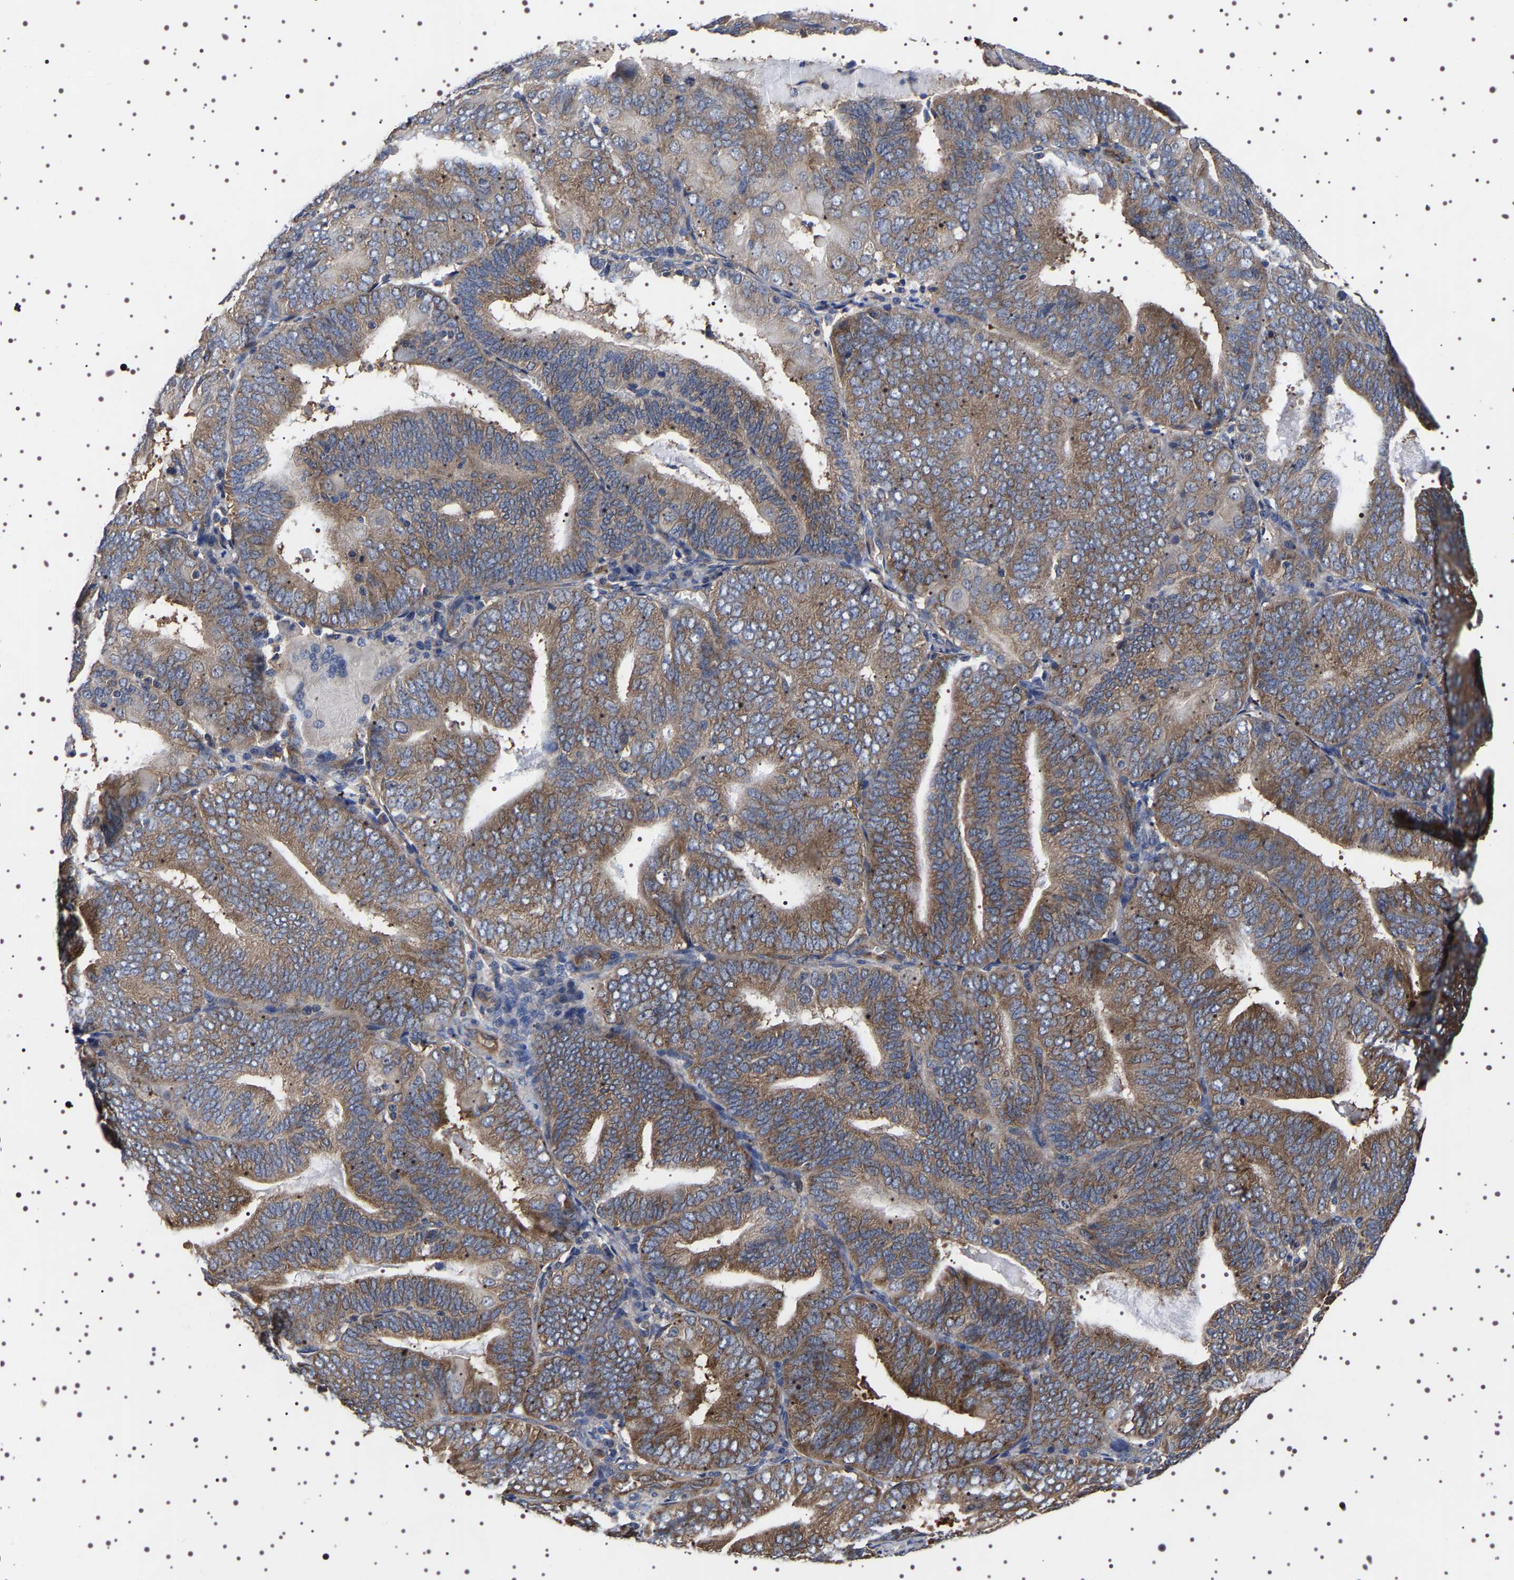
{"staining": {"intensity": "moderate", "quantity": ">75%", "location": "cytoplasmic/membranous"}, "tissue": "endometrial cancer", "cell_type": "Tumor cells", "image_type": "cancer", "snomed": [{"axis": "morphology", "description": "Adenocarcinoma, NOS"}, {"axis": "topography", "description": "Endometrium"}], "caption": "A high-resolution histopathology image shows IHC staining of endometrial cancer (adenocarcinoma), which displays moderate cytoplasmic/membranous expression in approximately >75% of tumor cells. The staining was performed using DAB, with brown indicating positive protein expression. Nuclei are stained blue with hematoxylin.", "gene": "DARS1", "patient": {"sex": "female", "age": 81}}